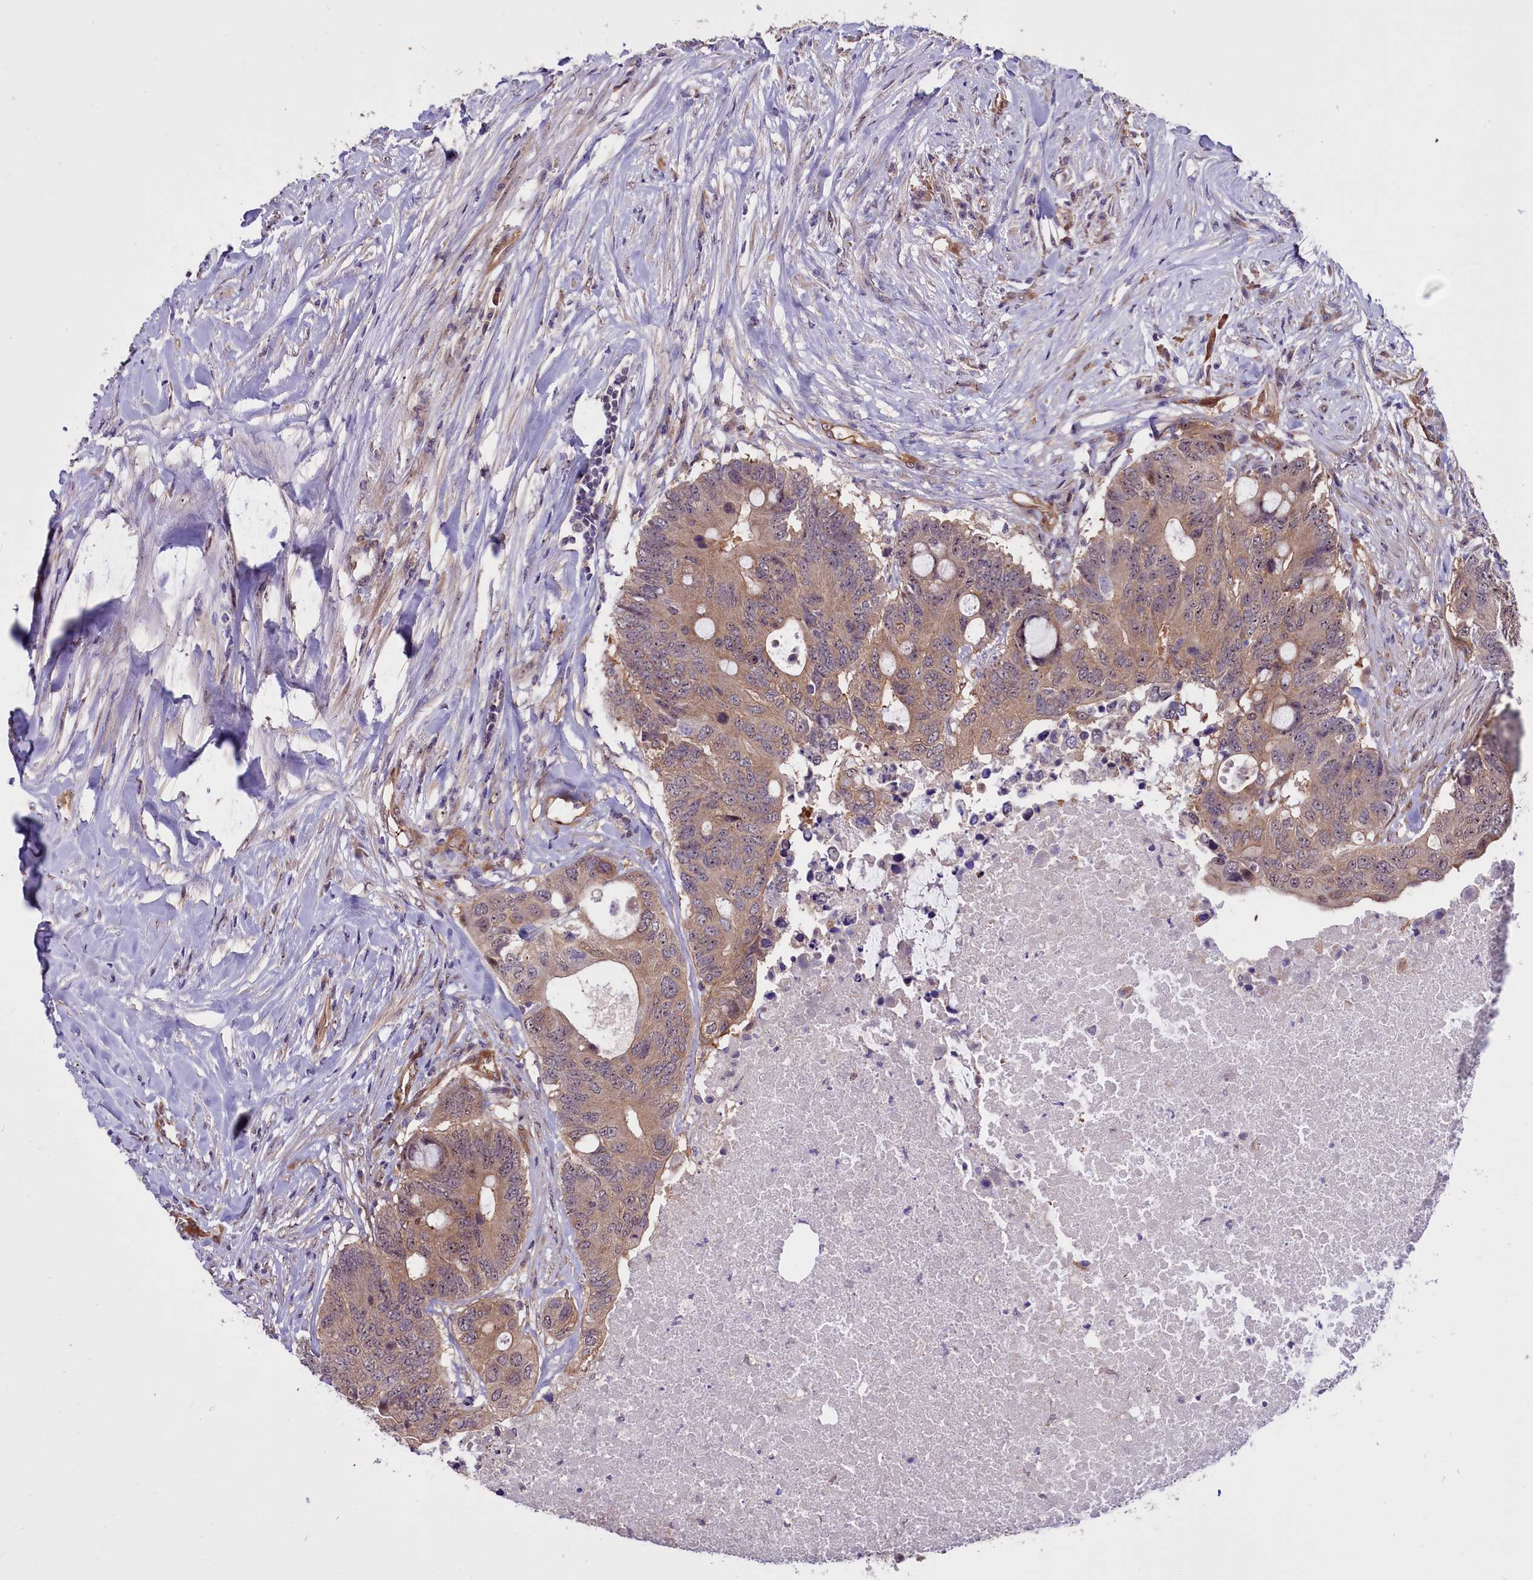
{"staining": {"intensity": "moderate", "quantity": ">75%", "location": "cytoplasmic/membranous"}, "tissue": "colorectal cancer", "cell_type": "Tumor cells", "image_type": "cancer", "snomed": [{"axis": "morphology", "description": "Adenocarcinoma, NOS"}, {"axis": "topography", "description": "Colon"}], "caption": "DAB immunohistochemical staining of colorectal adenocarcinoma shows moderate cytoplasmic/membranous protein positivity in approximately >75% of tumor cells.", "gene": "BCAR1", "patient": {"sex": "male", "age": 71}}